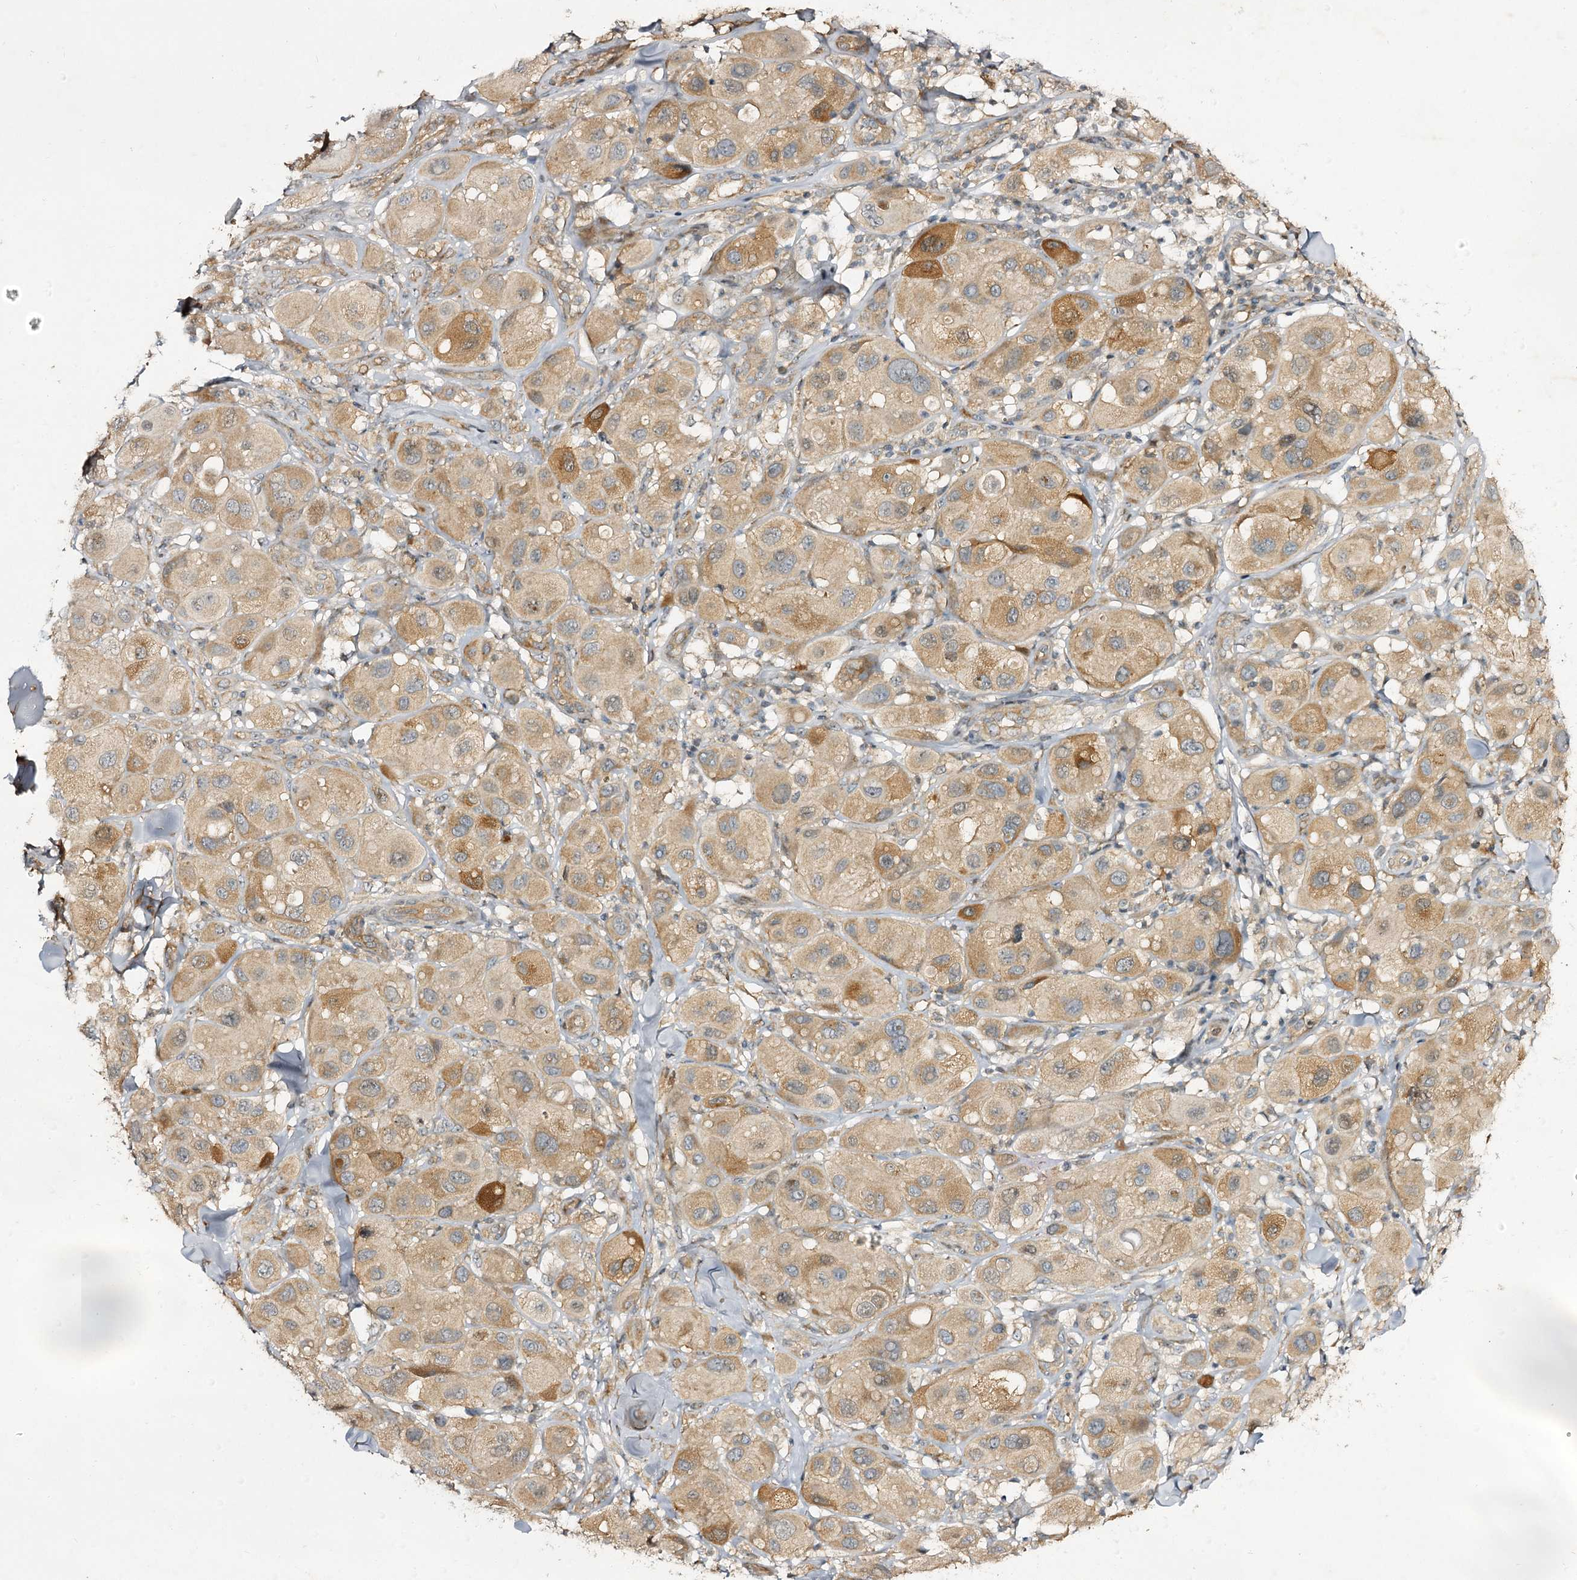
{"staining": {"intensity": "moderate", "quantity": ">75%", "location": "cytoplasmic/membranous"}, "tissue": "melanoma", "cell_type": "Tumor cells", "image_type": "cancer", "snomed": [{"axis": "morphology", "description": "Malignant melanoma, Metastatic site"}, {"axis": "topography", "description": "Skin"}], "caption": "Melanoma stained for a protein (brown) exhibits moderate cytoplasmic/membranous positive expression in about >75% of tumor cells.", "gene": "C11orf80", "patient": {"sex": "male", "age": 41}}